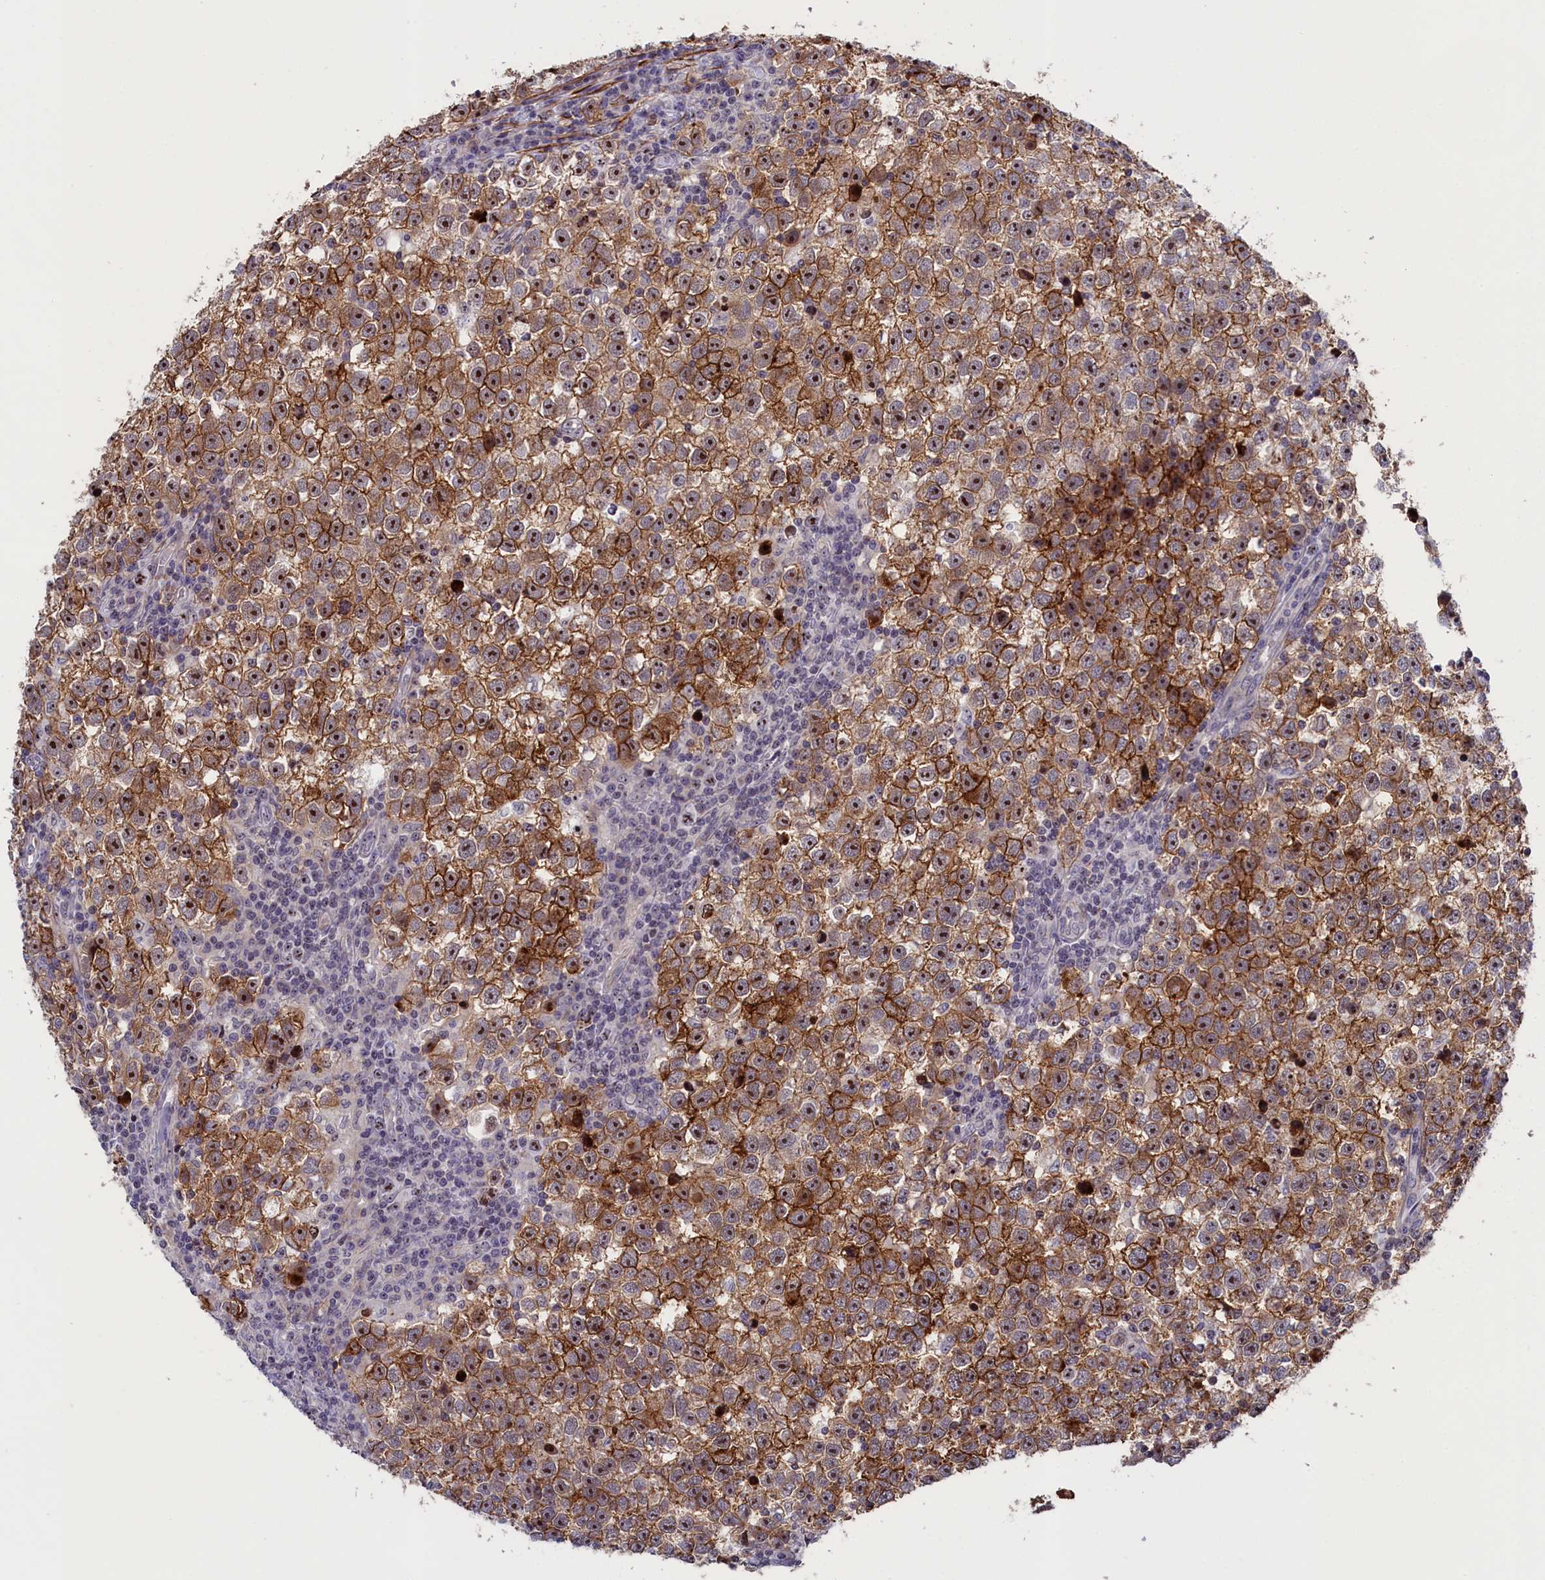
{"staining": {"intensity": "strong", "quantity": ">75%", "location": "cytoplasmic/membranous,nuclear"}, "tissue": "testis cancer", "cell_type": "Tumor cells", "image_type": "cancer", "snomed": [{"axis": "morphology", "description": "Normal tissue, NOS"}, {"axis": "morphology", "description": "Seminoma, NOS"}, {"axis": "topography", "description": "Testis"}], "caption": "Brown immunohistochemical staining in human testis cancer exhibits strong cytoplasmic/membranous and nuclear expression in about >75% of tumor cells.", "gene": "PPAN", "patient": {"sex": "male", "age": 43}}